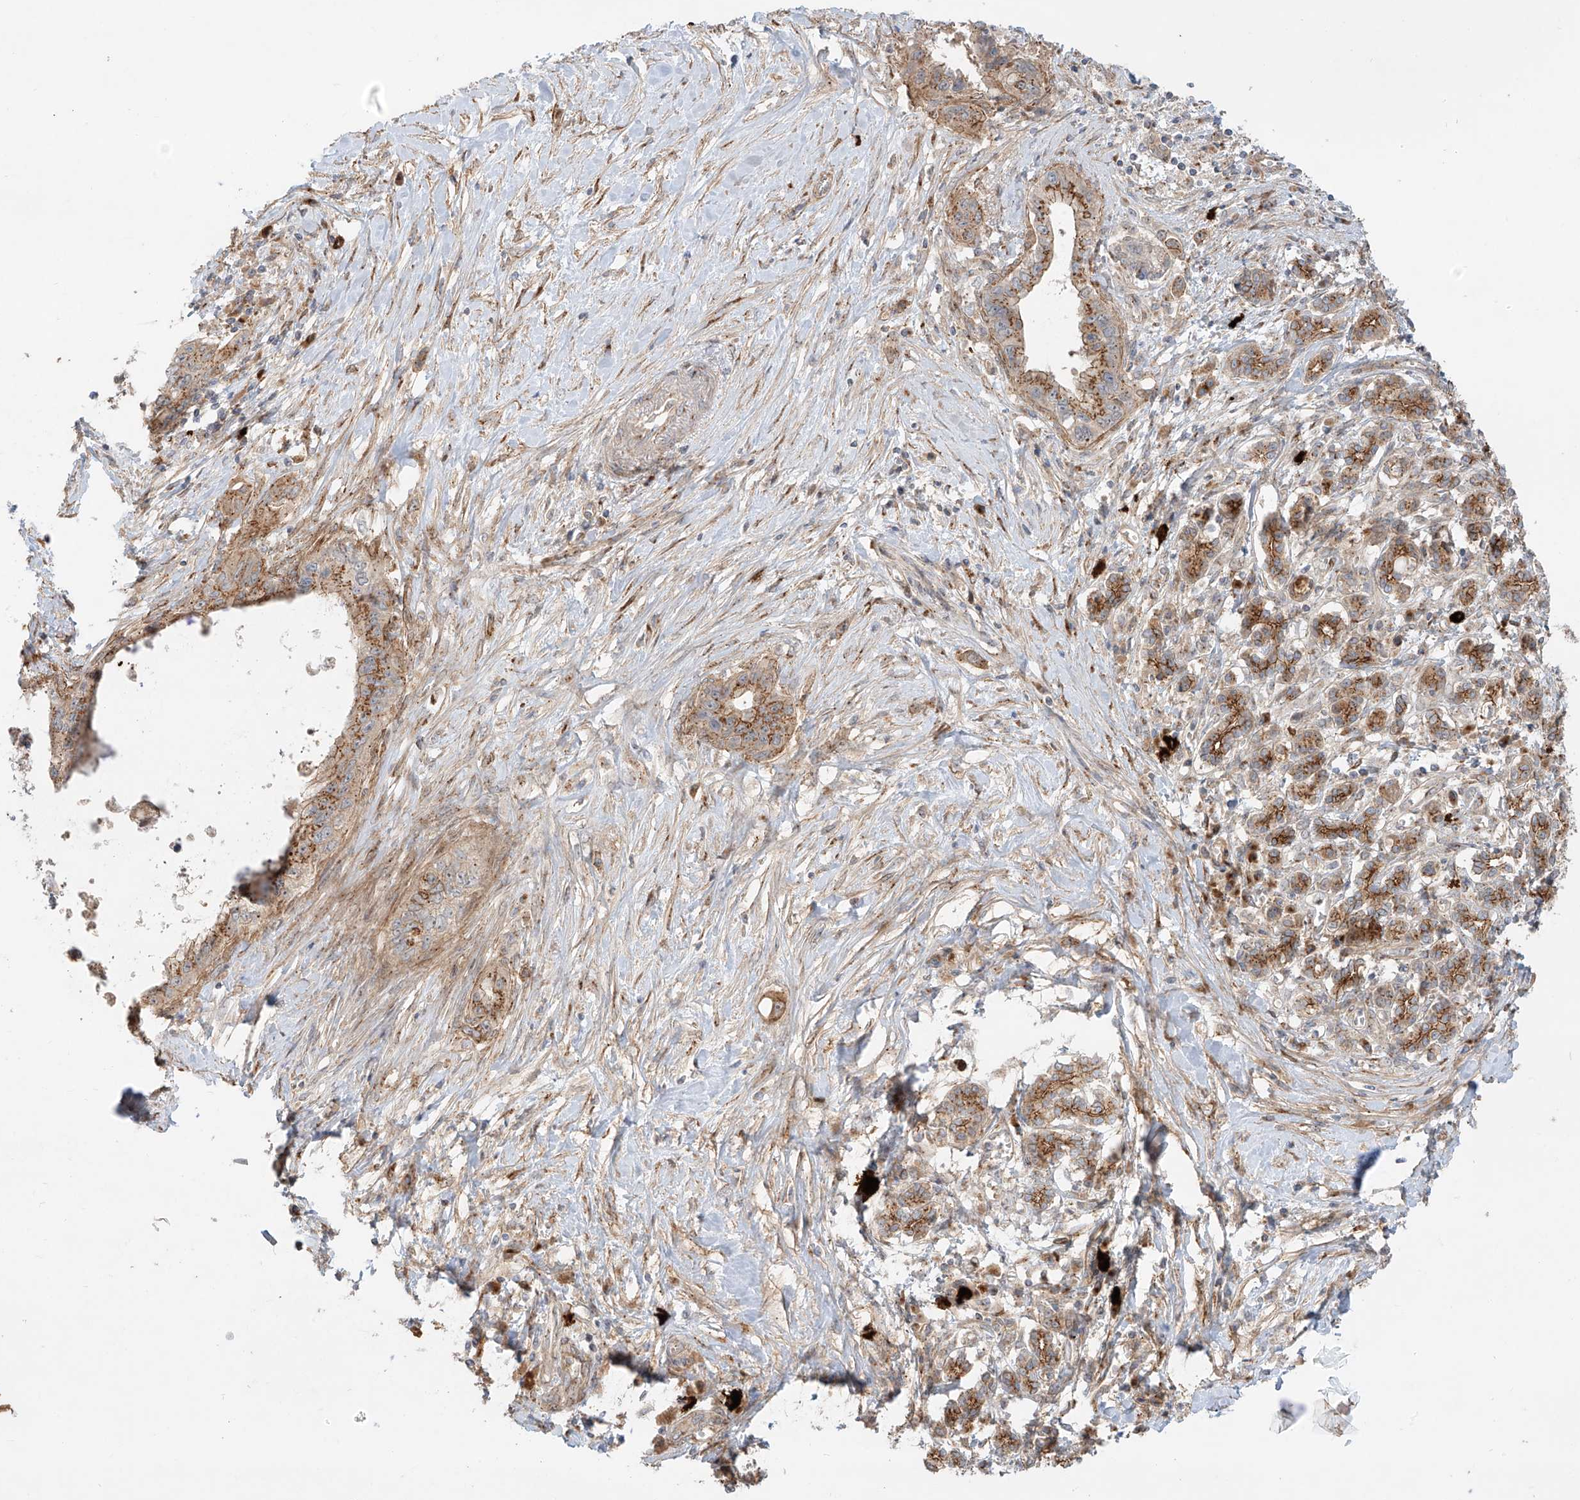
{"staining": {"intensity": "moderate", "quantity": ">75%", "location": "cytoplasmic/membranous"}, "tissue": "pancreatic cancer", "cell_type": "Tumor cells", "image_type": "cancer", "snomed": [{"axis": "morphology", "description": "Adenocarcinoma, NOS"}, {"axis": "topography", "description": "Pancreas"}], "caption": "IHC of human pancreatic cancer demonstrates medium levels of moderate cytoplasmic/membranous expression in approximately >75% of tumor cells. (DAB (3,3'-diaminobenzidine) = brown stain, brightfield microscopy at high magnification).", "gene": "ZNF287", "patient": {"sex": "female", "age": 73}}